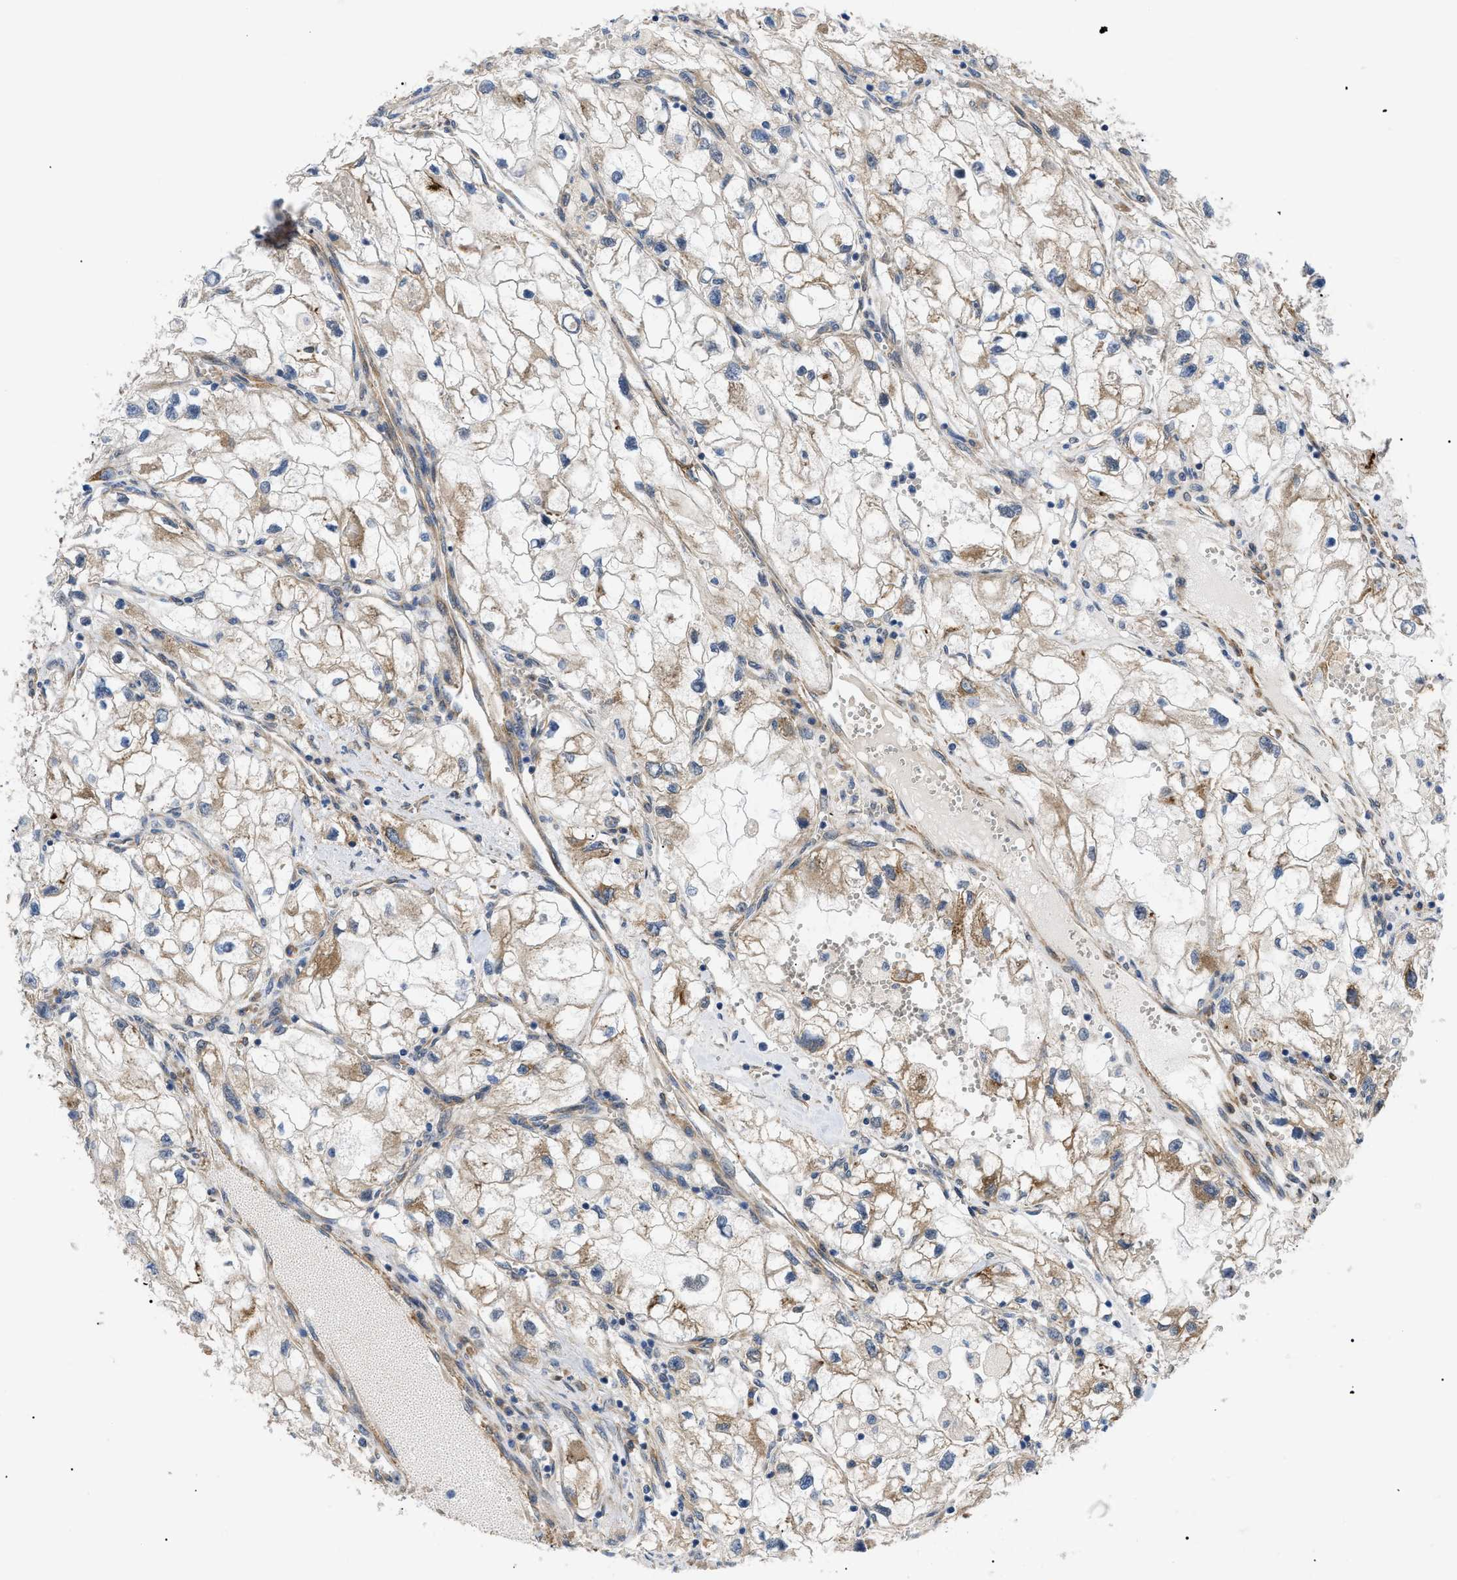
{"staining": {"intensity": "weak", "quantity": ">75%", "location": "cytoplasmic/membranous"}, "tissue": "renal cancer", "cell_type": "Tumor cells", "image_type": "cancer", "snomed": [{"axis": "morphology", "description": "Adenocarcinoma, NOS"}, {"axis": "topography", "description": "Kidney"}], "caption": "Renal cancer tissue exhibits weak cytoplasmic/membranous positivity in about >75% of tumor cells, visualized by immunohistochemistry.", "gene": "MYO10", "patient": {"sex": "female", "age": 70}}